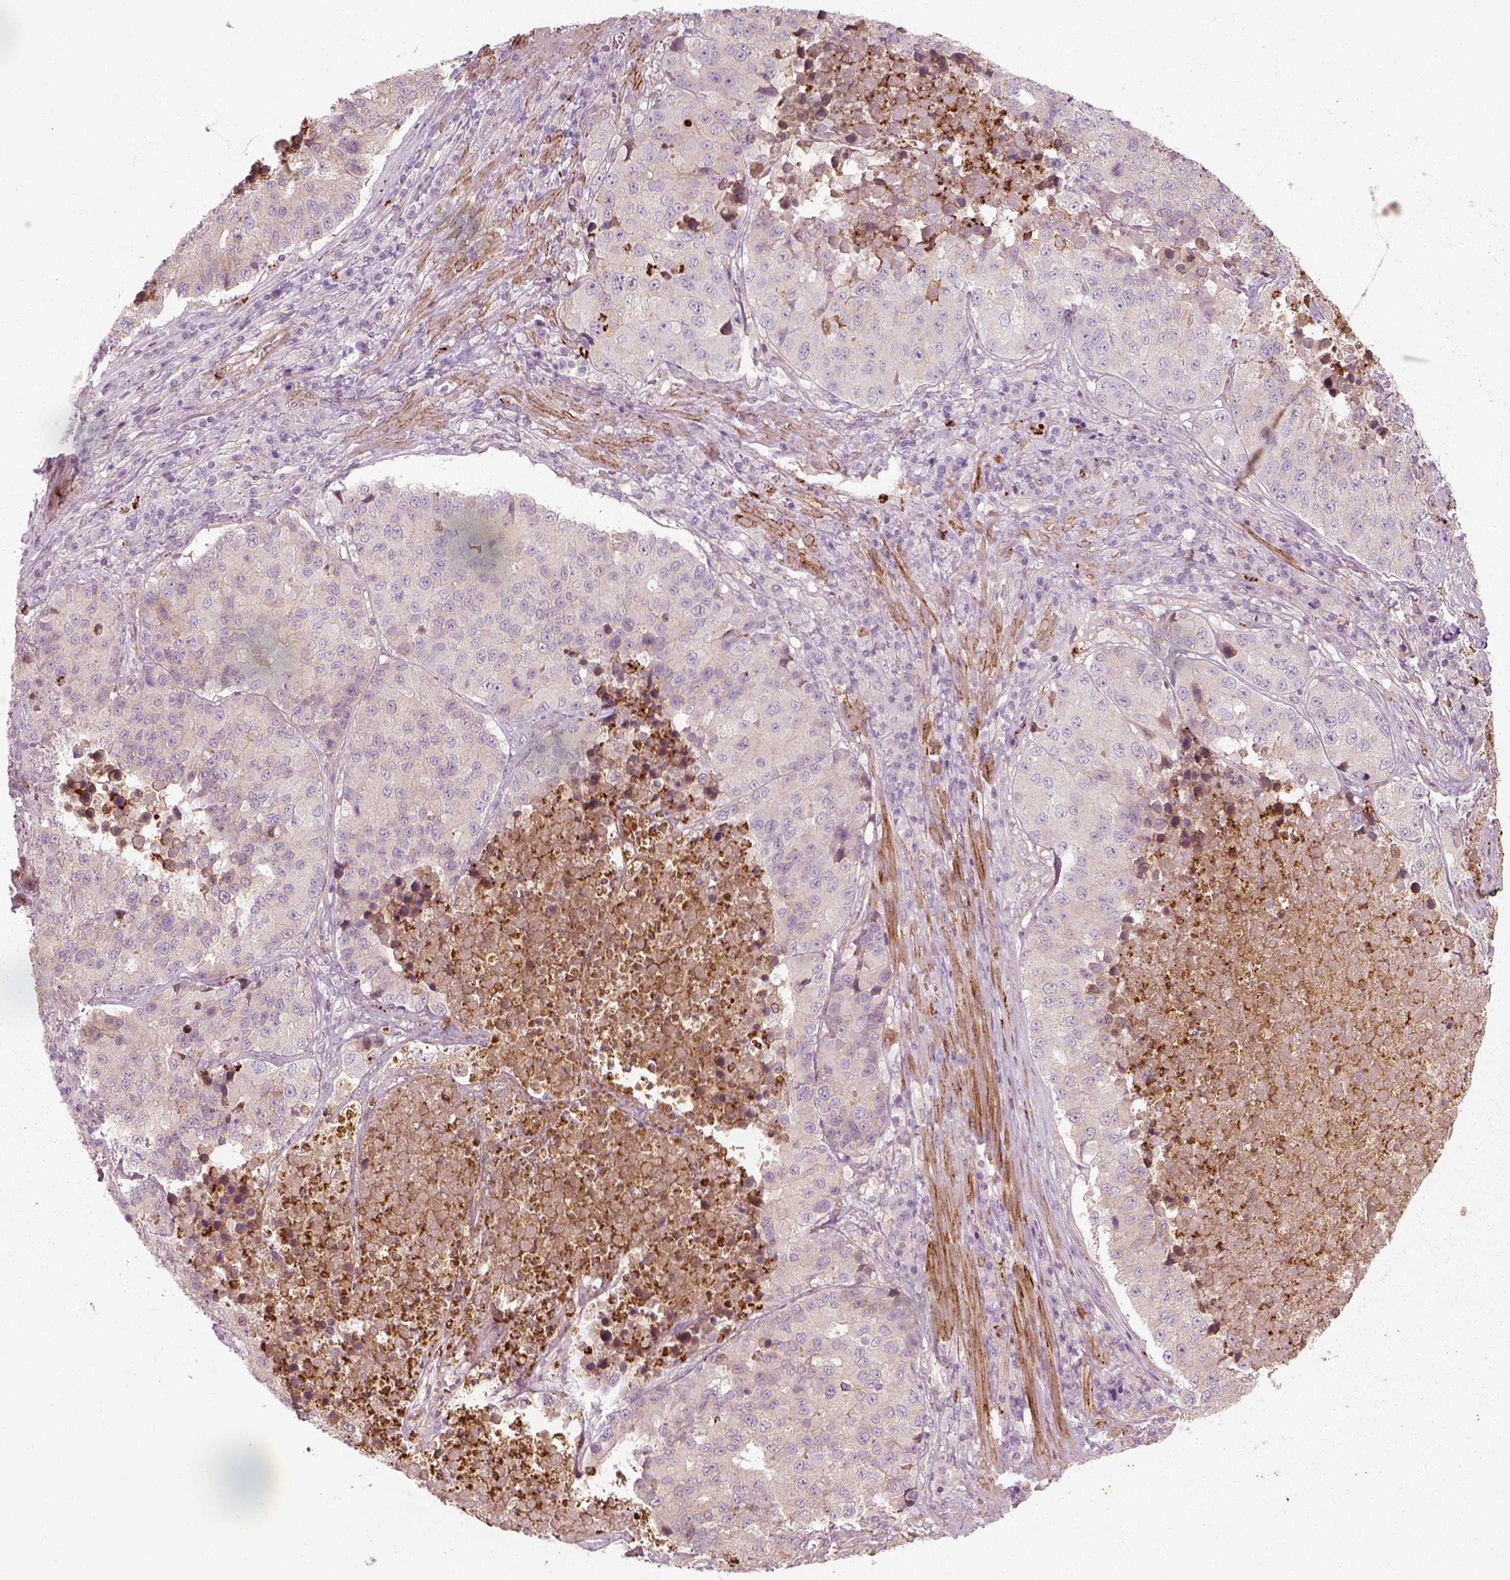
{"staining": {"intensity": "negative", "quantity": "none", "location": "none"}, "tissue": "stomach cancer", "cell_type": "Tumor cells", "image_type": "cancer", "snomed": [{"axis": "morphology", "description": "Adenocarcinoma, NOS"}, {"axis": "topography", "description": "Stomach"}], "caption": "Image shows no significant protein staining in tumor cells of stomach adenocarcinoma. Brightfield microscopy of immunohistochemistry stained with DAB (3,3'-diaminobenzidine) (brown) and hematoxylin (blue), captured at high magnification.", "gene": "NPTN", "patient": {"sex": "male", "age": 71}}